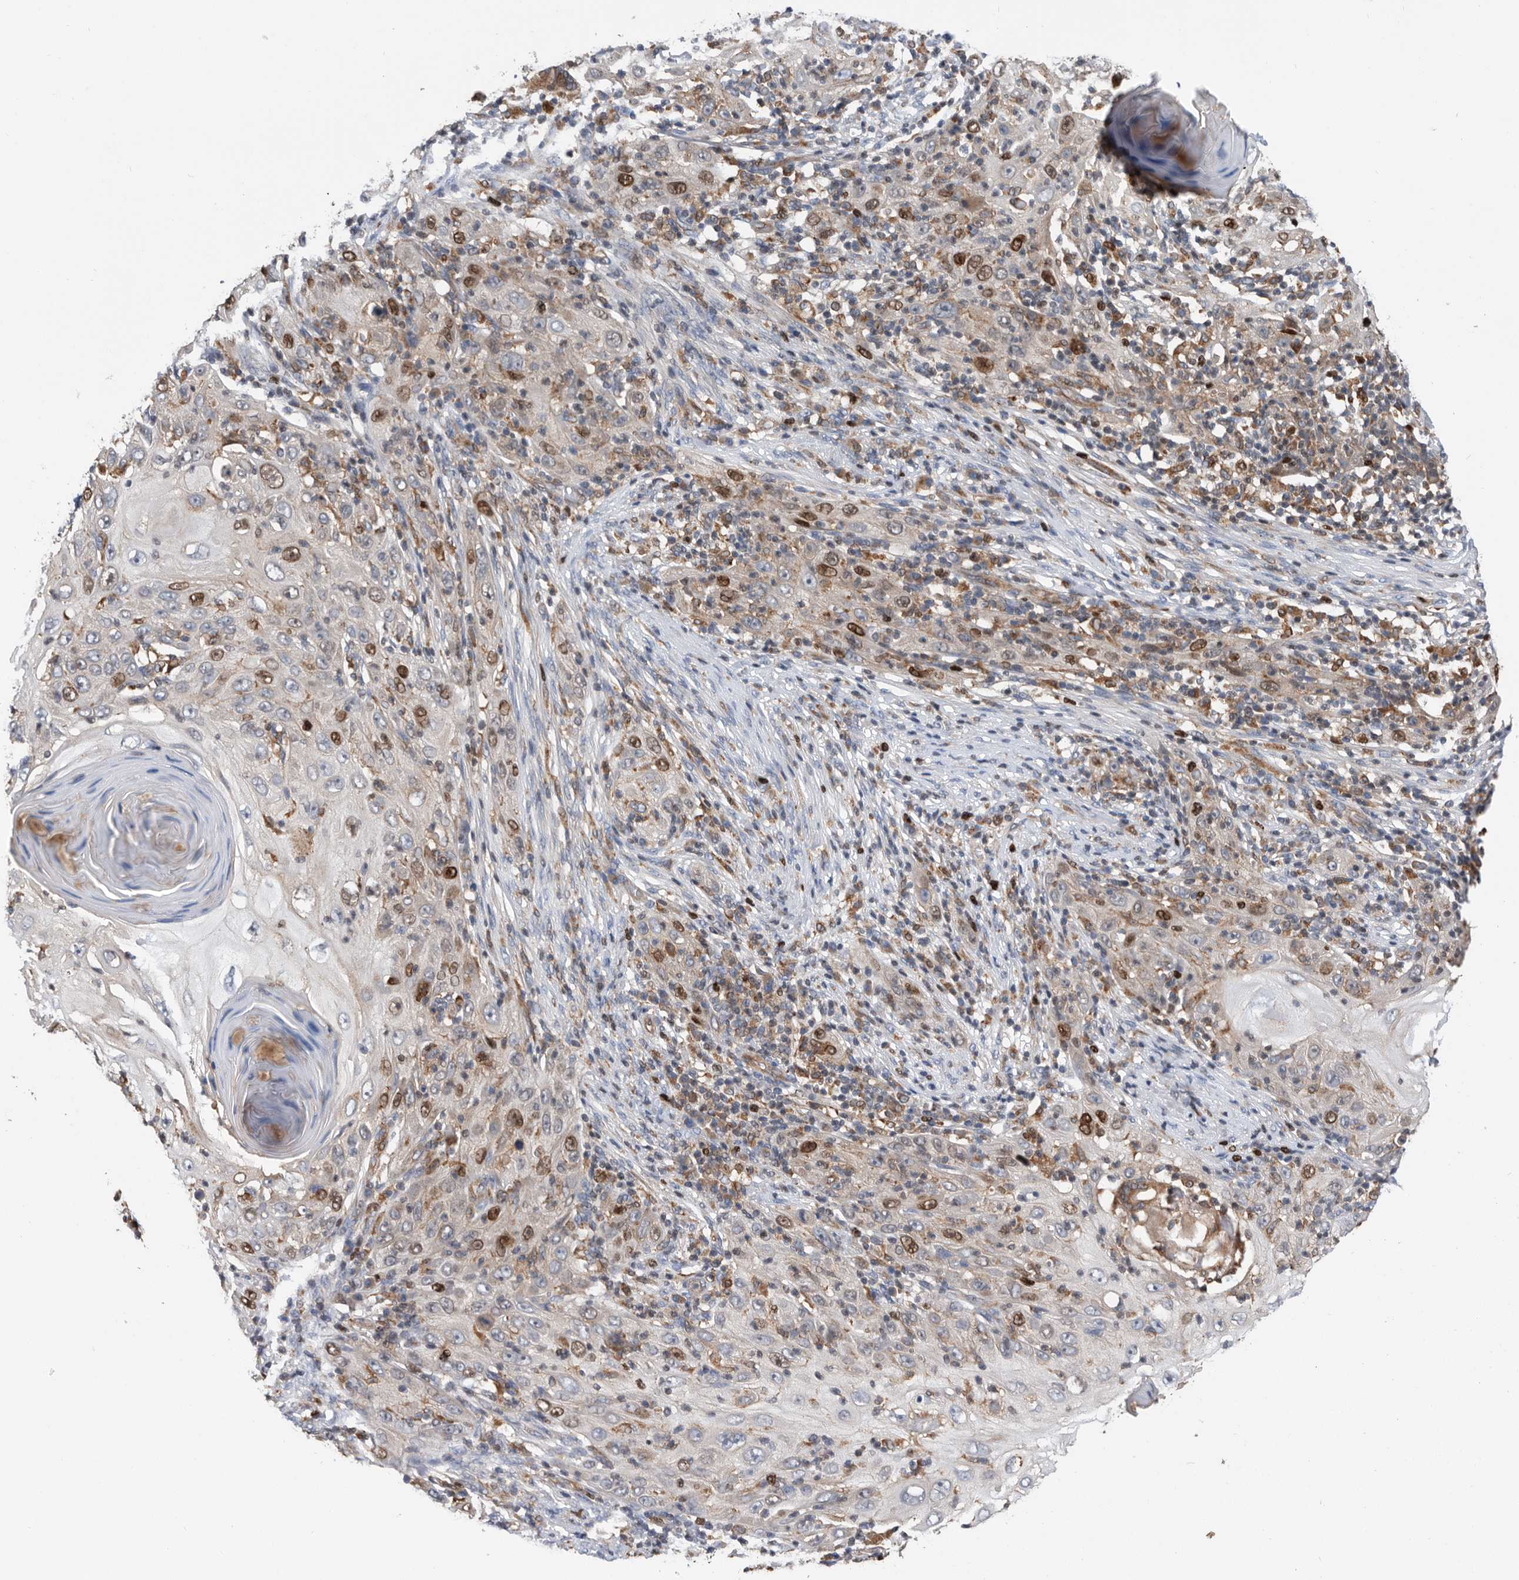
{"staining": {"intensity": "strong", "quantity": "<25%", "location": "nuclear"}, "tissue": "skin cancer", "cell_type": "Tumor cells", "image_type": "cancer", "snomed": [{"axis": "morphology", "description": "Squamous cell carcinoma, NOS"}, {"axis": "topography", "description": "Skin"}], "caption": "Immunohistochemistry (IHC) micrograph of human skin cancer stained for a protein (brown), which demonstrates medium levels of strong nuclear positivity in approximately <25% of tumor cells.", "gene": "ATAD2", "patient": {"sex": "female", "age": 88}}